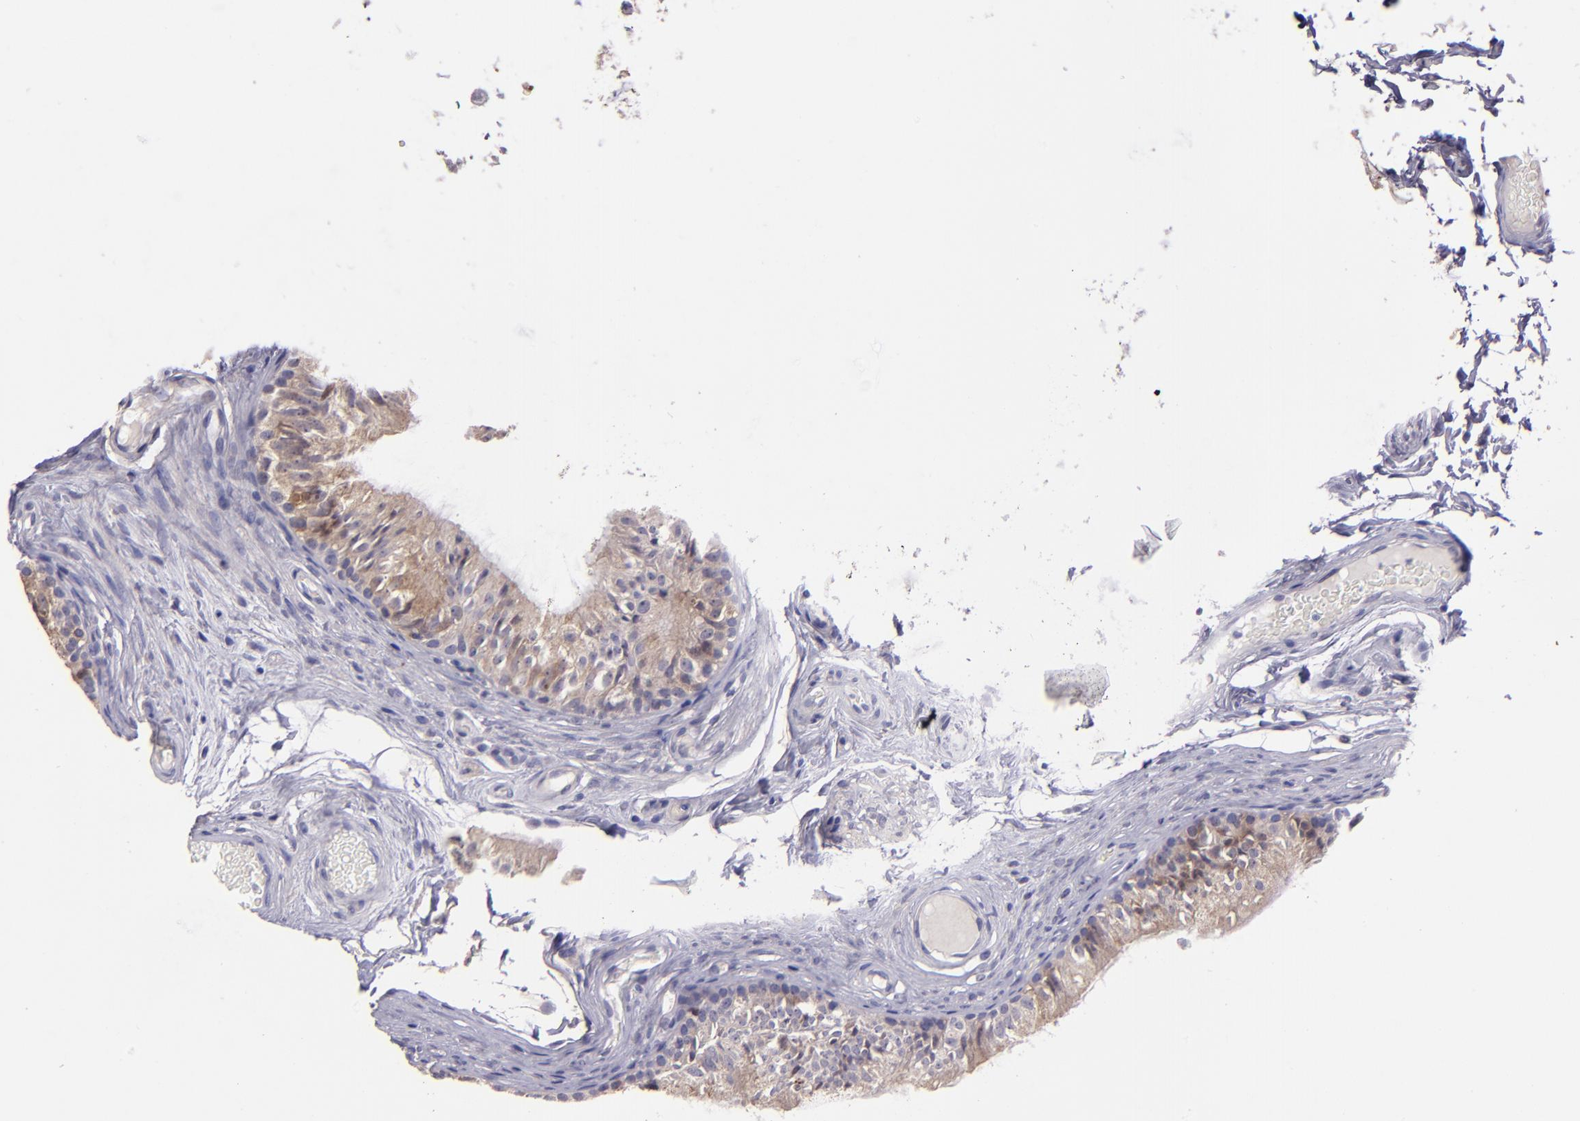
{"staining": {"intensity": "weak", "quantity": "25%-75%", "location": "cytoplasmic/membranous"}, "tissue": "epididymis", "cell_type": "Glandular cells", "image_type": "normal", "snomed": [{"axis": "morphology", "description": "Normal tissue, NOS"}, {"axis": "topography", "description": "Testis"}, {"axis": "topography", "description": "Epididymis"}], "caption": "An image of human epididymis stained for a protein reveals weak cytoplasmic/membranous brown staining in glandular cells. (DAB (3,3'-diaminobenzidine) = brown stain, brightfield microscopy at high magnification).", "gene": "PAPPA", "patient": {"sex": "male", "age": 36}}